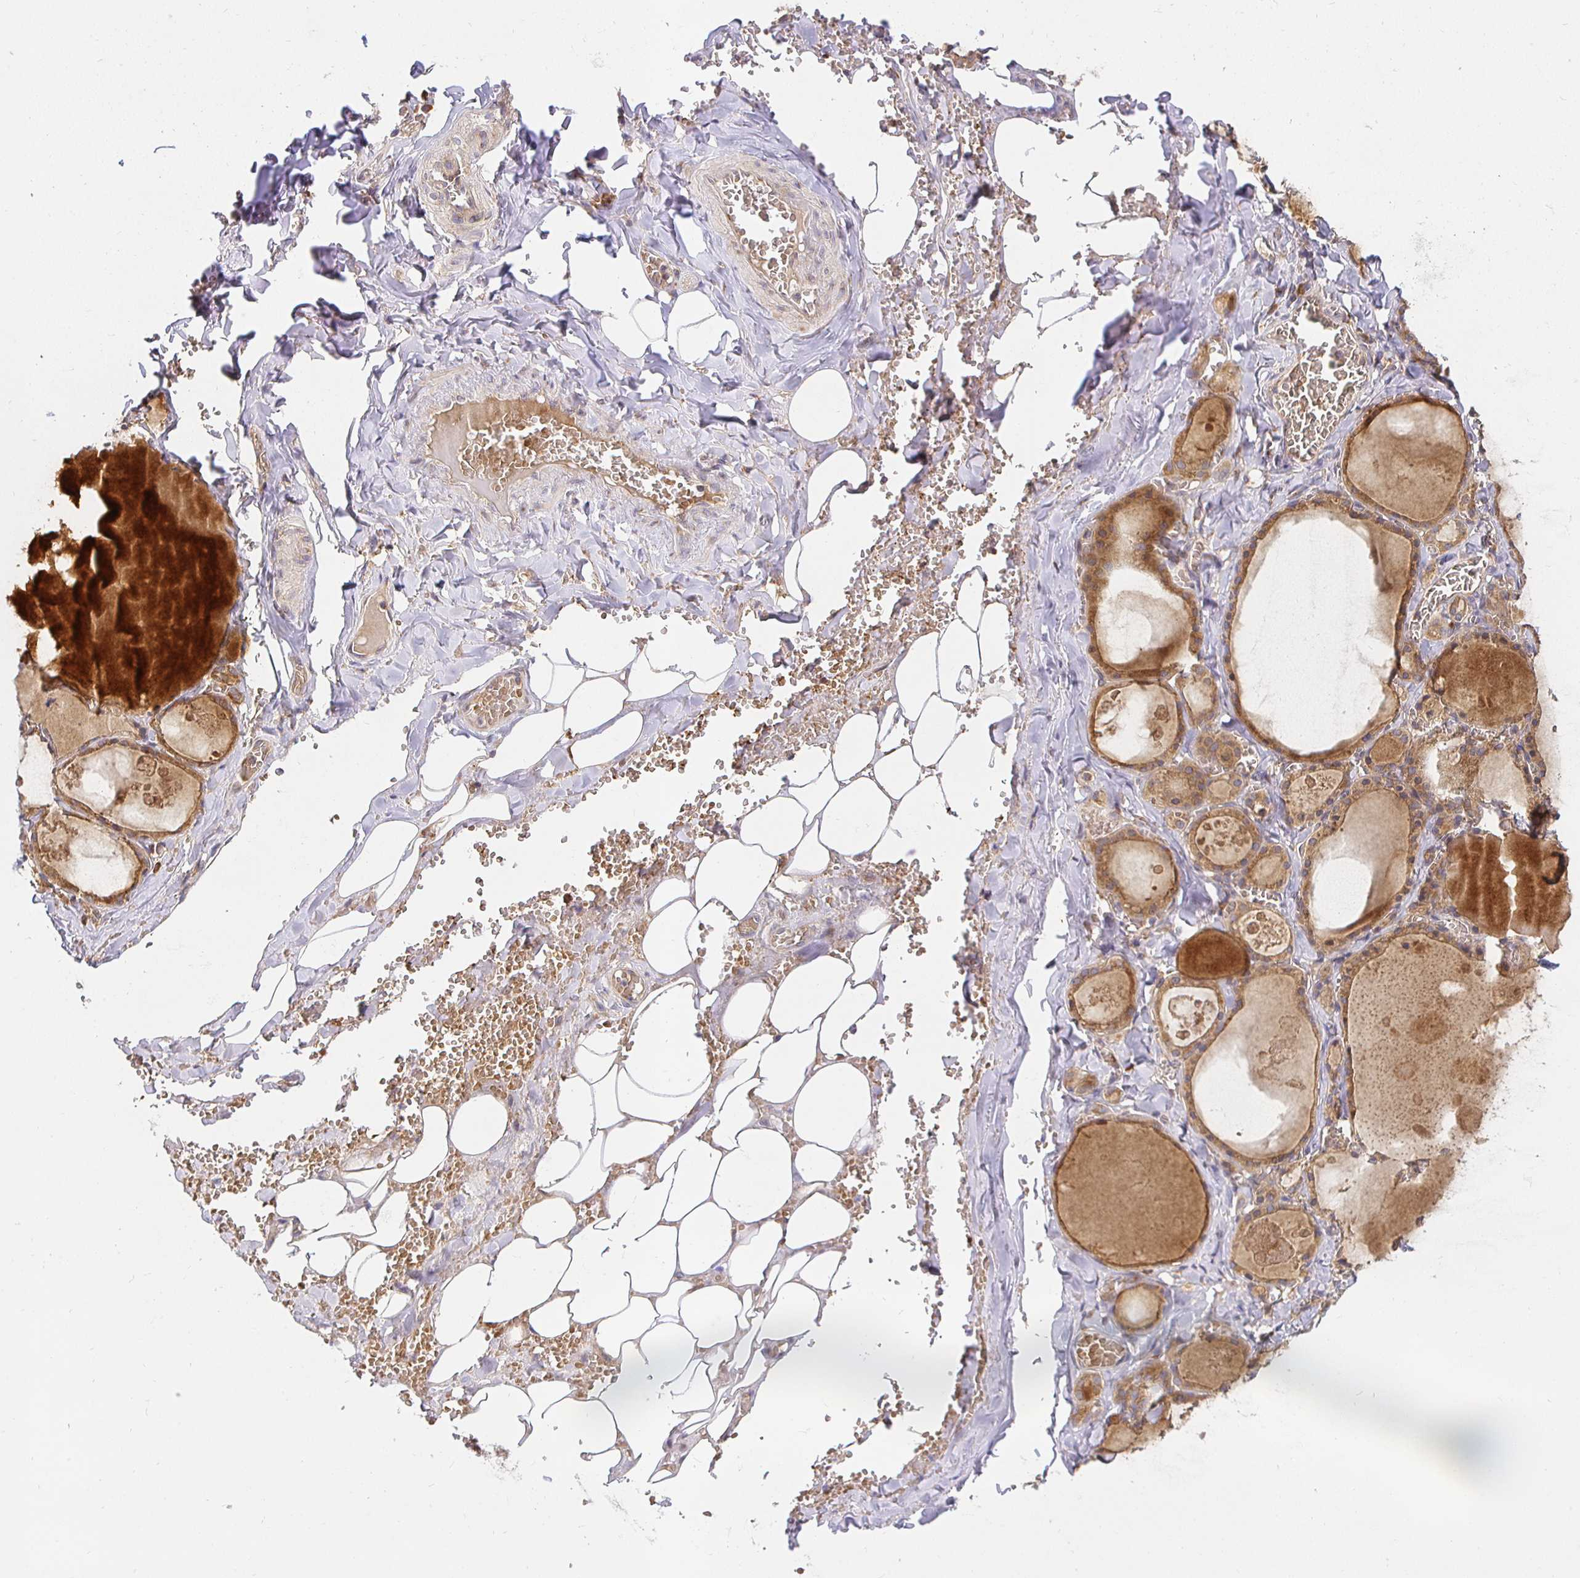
{"staining": {"intensity": "moderate", "quantity": ">75%", "location": "cytoplasmic/membranous"}, "tissue": "thyroid gland", "cell_type": "Glandular cells", "image_type": "normal", "snomed": [{"axis": "morphology", "description": "Normal tissue, NOS"}, {"axis": "topography", "description": "Thyroid gland"}], "caption": "Thyroid gland stained with DAB (3,3'-diaminobenzidine) immunohistochemistry (IHC) displays medium levels of moderate cytoplasmic/membranous expression in approximately >75% of glandular cells. (IHC, brightfield microscopy, high magnification).", "gene": "IRAK1", "patient": {"sex": "male", "age": 56}}